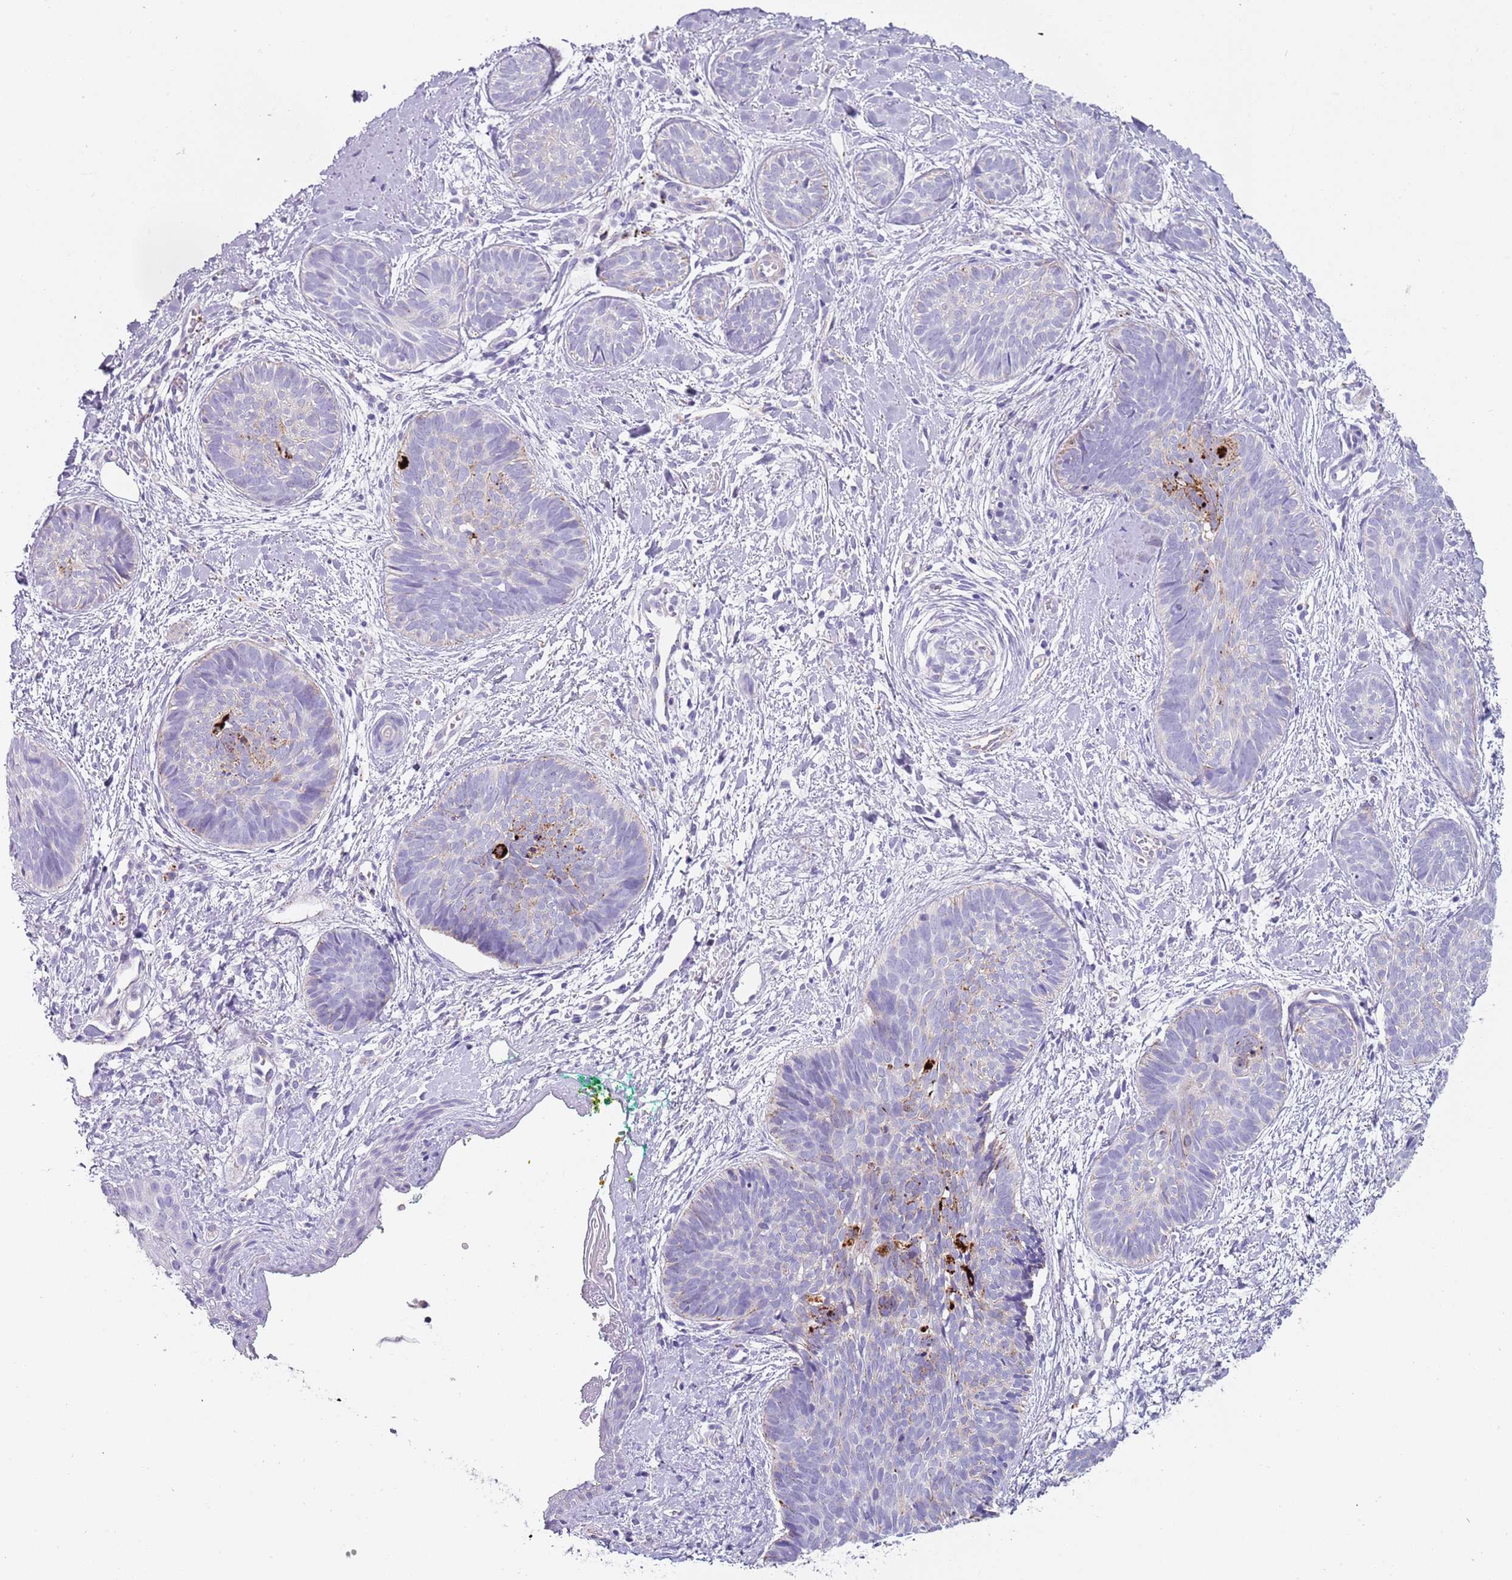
{"staining": {"intensity": "negative", "quantity": "none", "location": "none"}, "tissue": "skin cancer", "cell_type": "Tumor cells", "image_type": "cancer", "snomed": [{"axis": "morphology", "description": "Basal cell carcinoma"}, {"axis": "topography", "description": "Skin"}], "caption": "High magnification brightfield microscopy of skin cancer (basal cell carcinoma) stained with DAB (3,3'-diaminobenzidine) (brown) and counterstained with hematoxylin (blue): tumor cells show no significant staining. (IHC, brightfield microscopy, high magnification).", "gene": "LRRN3", "patient": {"sex": "female", "age": 81}}